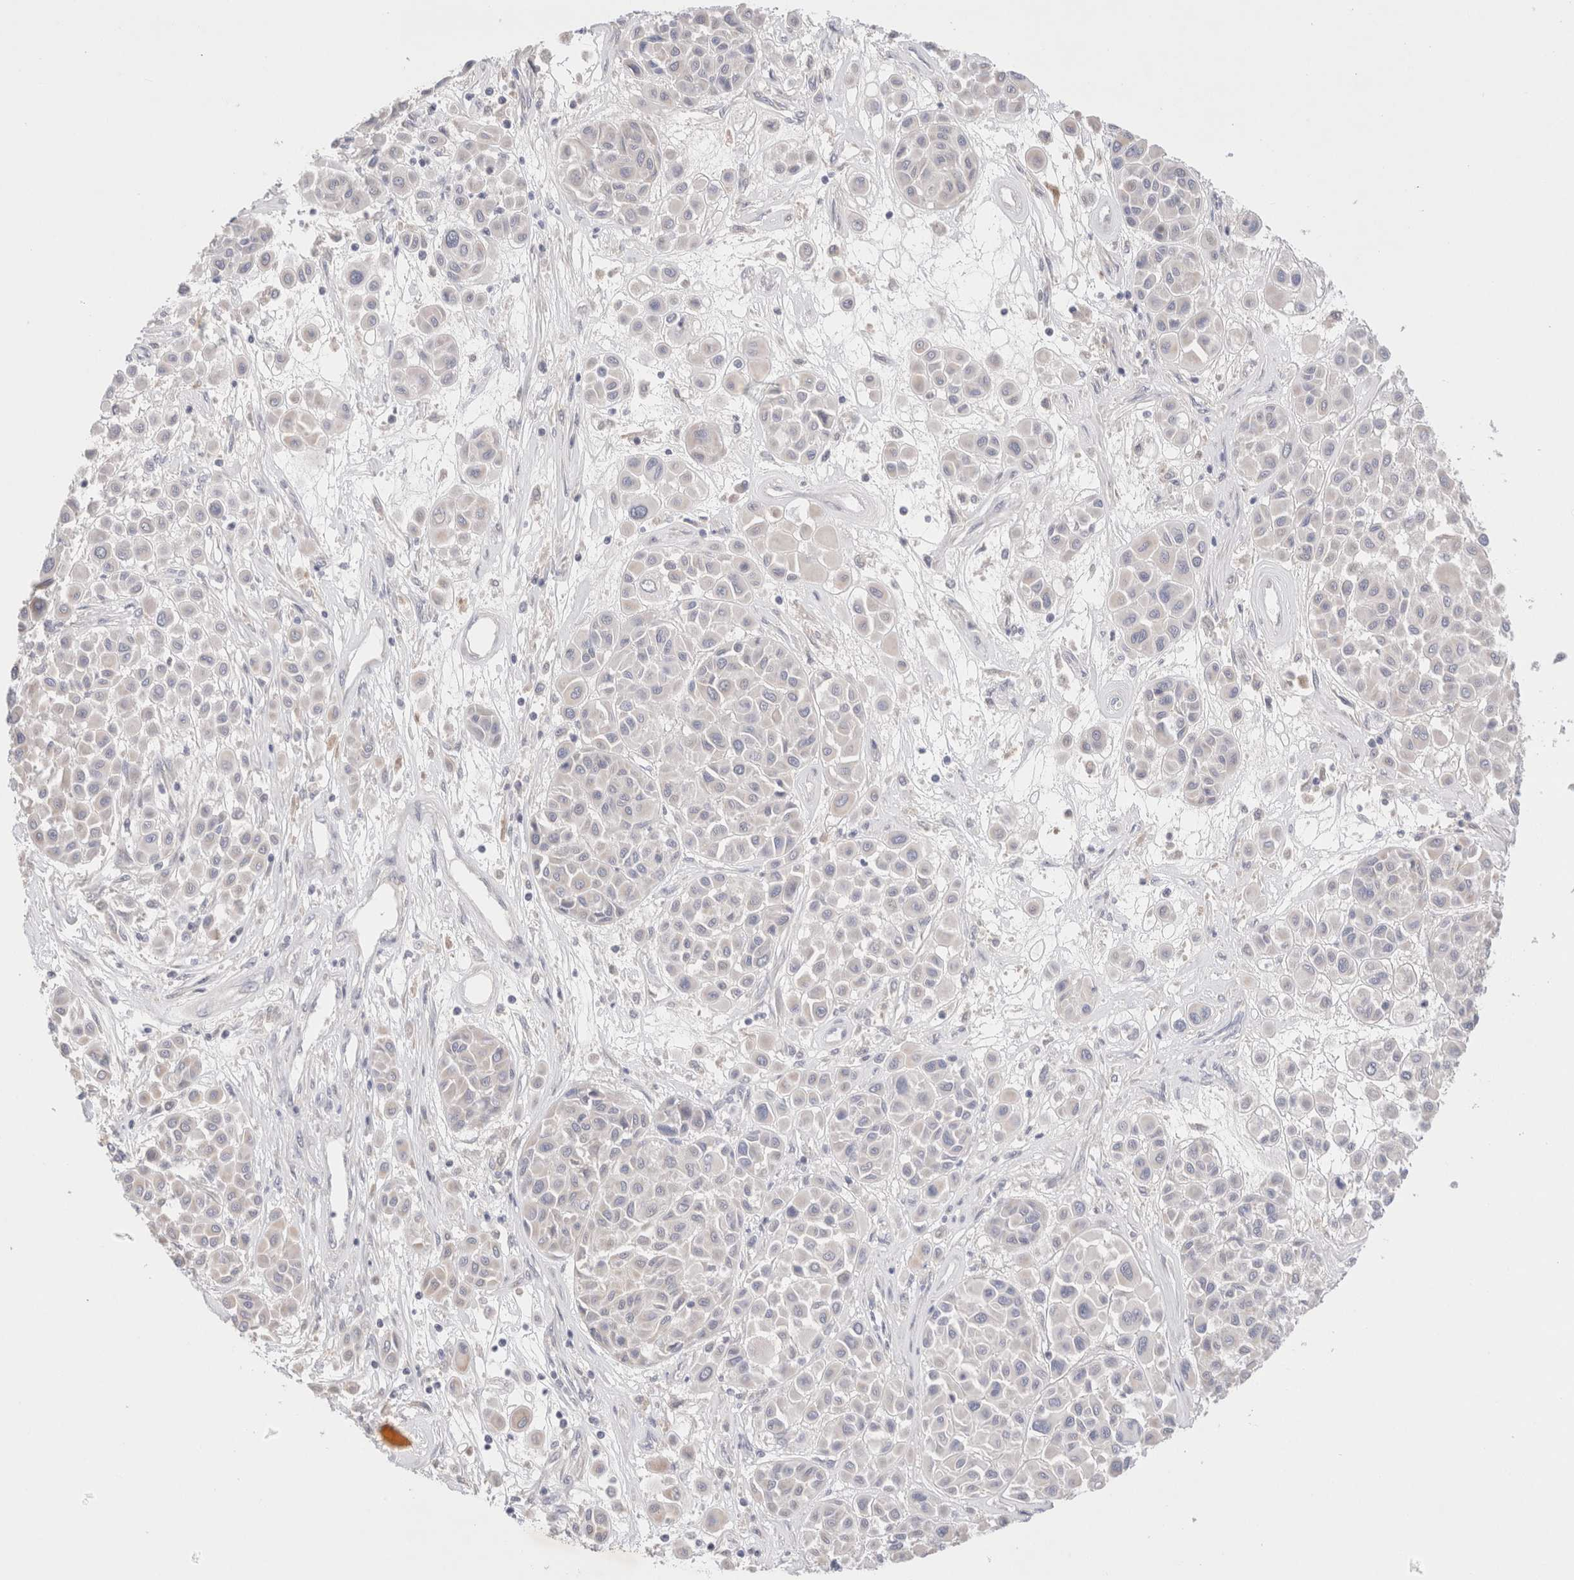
{"staining": {"intensity": "negative", "quantity": "none", "location": "none"}, "tissue": "melanoma", "cell_type": "Tumor cells", "image_type": "cancer", "snomed": [{"axis": "morphology", "description": "Malignant melanoma, Metastatic site"}, {"axis": "topography", "description": "Soft tissue"}], "caption": "This is an IHC histopathology image of malignant melanoma (metastatic site). There is no expression in tumor cells.", "gene": "SPATA20", "patient": {"sex": "male", "age": 41}}